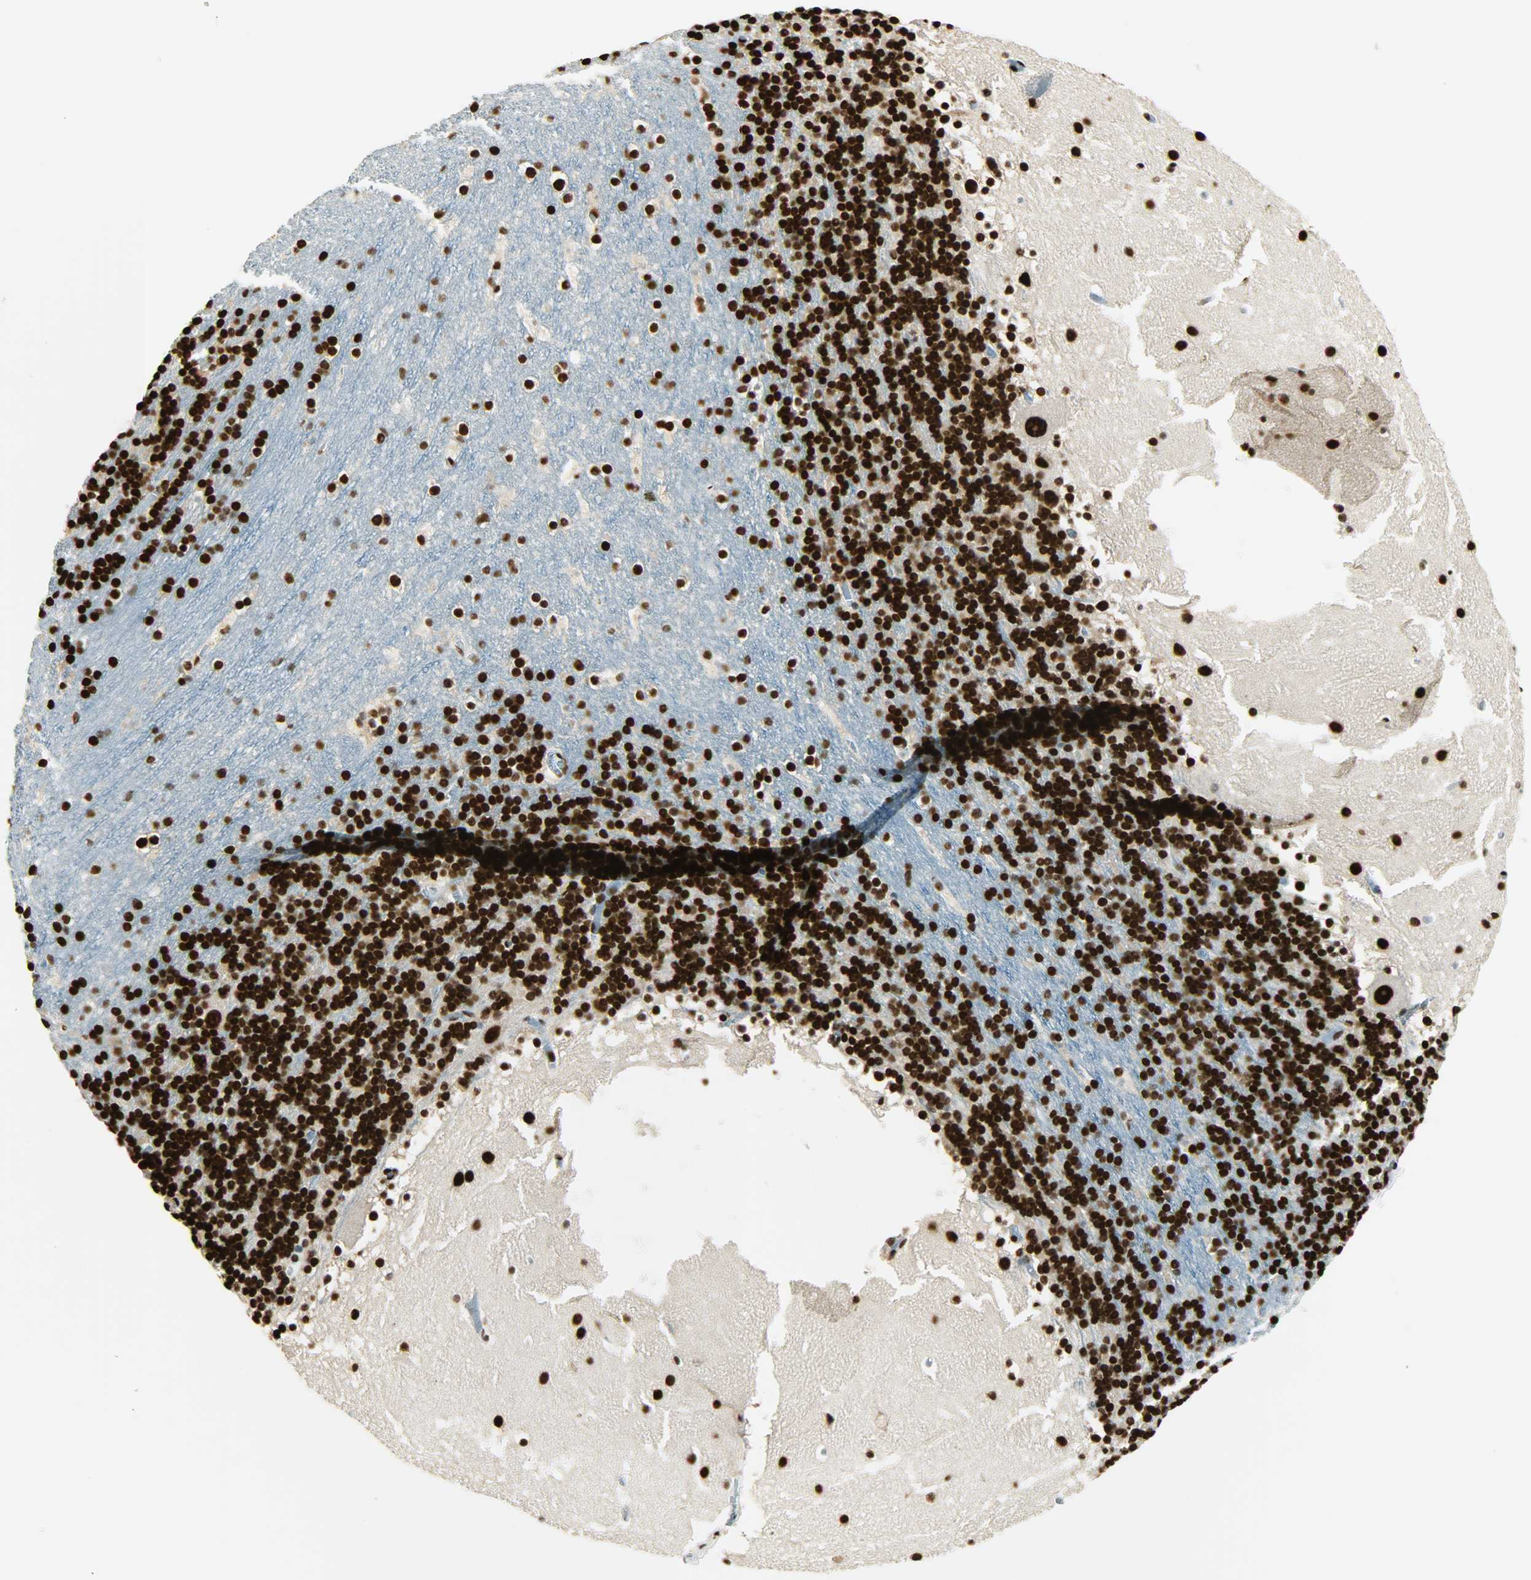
{"staining": {"intensity": "strong", "quantity": ">75%", "location": "nuclear"}, "tissue": "cerebellum", "cell_type": "Cells in granular layer", "image_type": "normal", "snomed": [{"axis": "morphology", "description": "Normal tissue, NOS"}, {"axis": "topography", "description": "Cerebellum"}], "caption": "A high-resolution histopathology image shows IHC staining of normal cerebellum, which demonstrates strong nuclear expression in about >75% of cells in granular layer. The protein of interest is stained brown, and the nuclei are stained in blue (DAB IHC with brightfield microscopy, high magnification).", "gene": "MYEF2", "patient": {"sex": "male", "age": 45}}